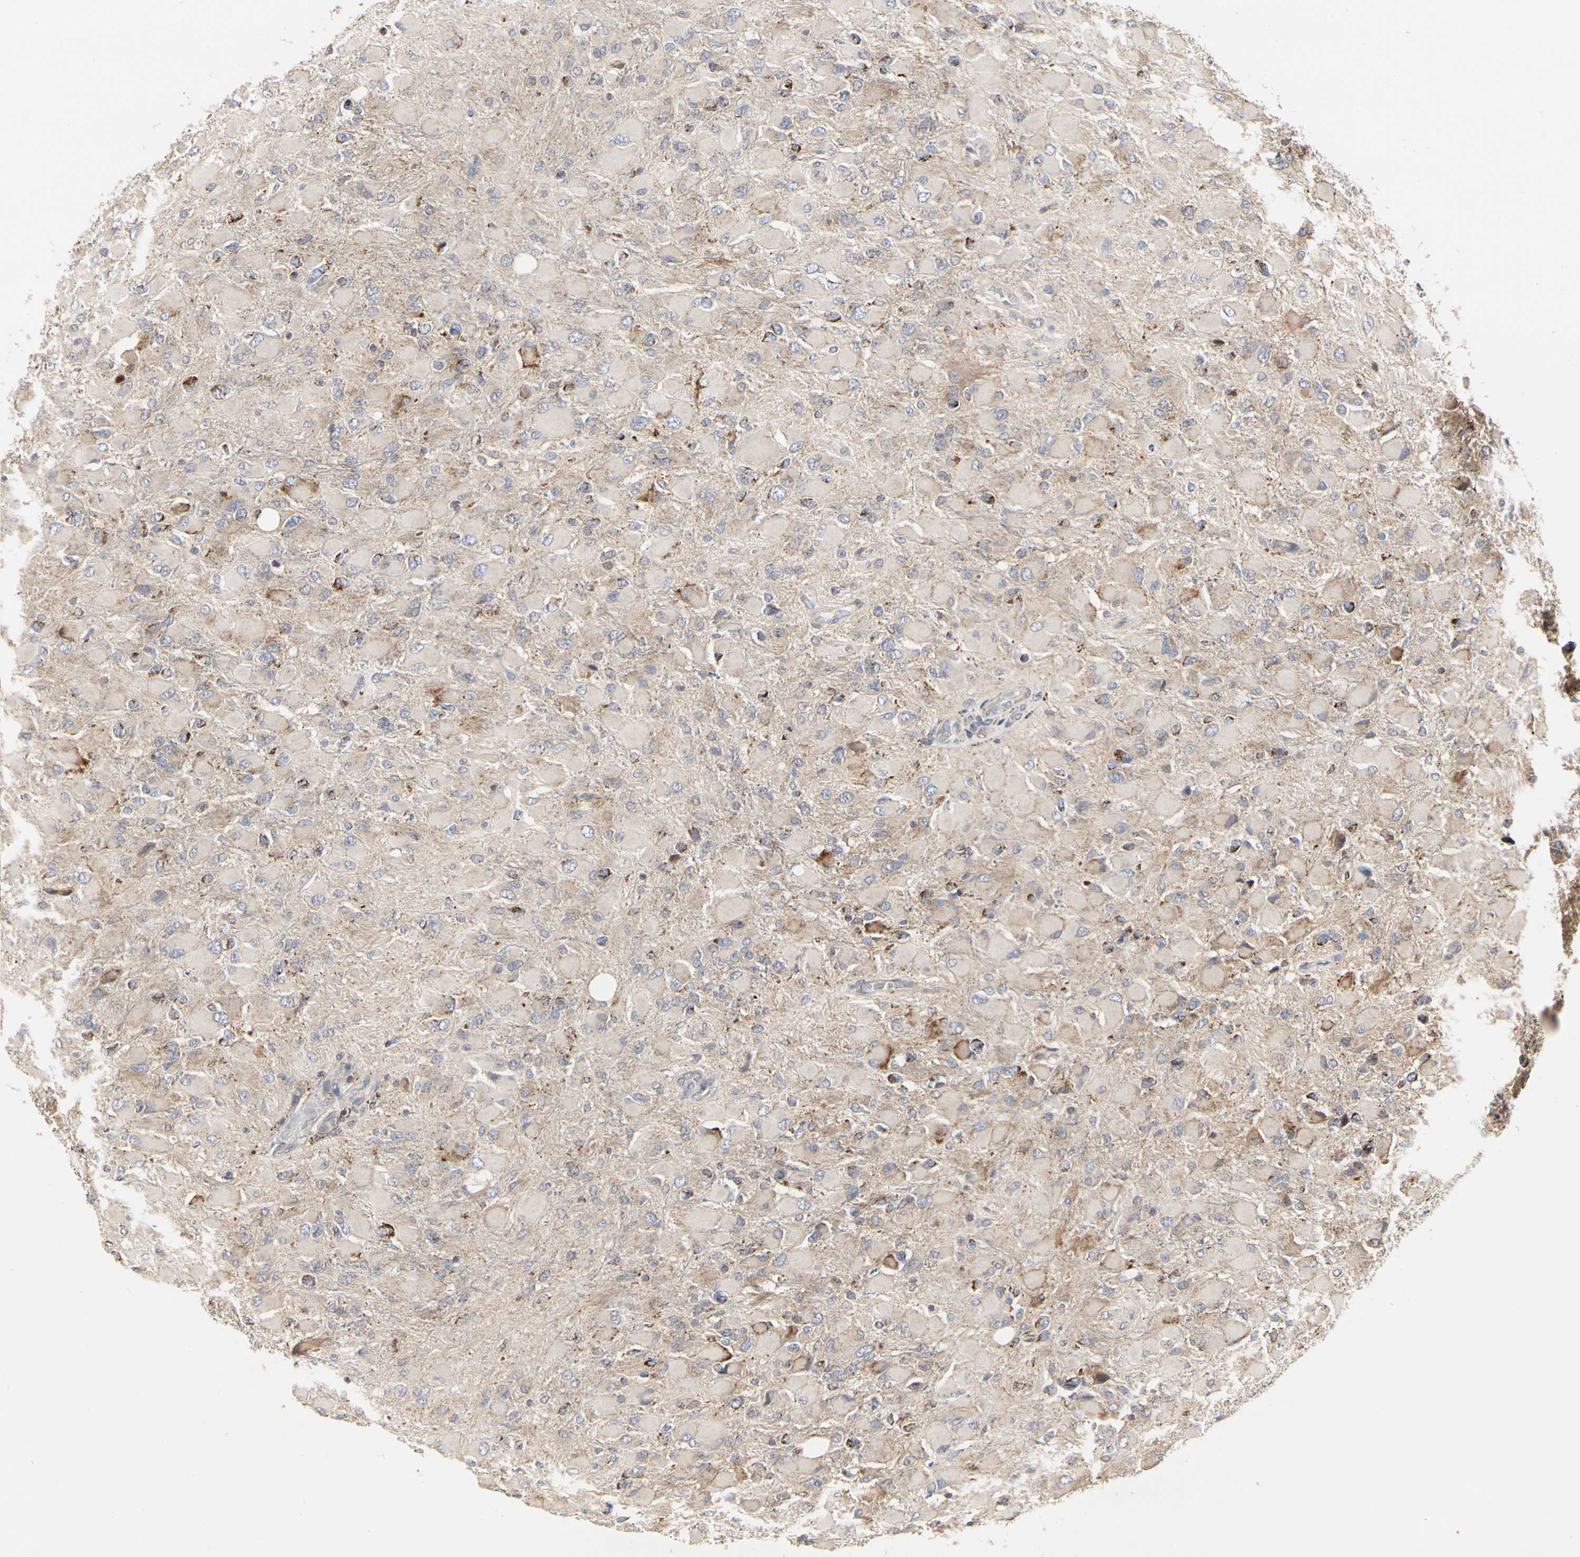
{"staining": {"intensity": "weak", "quantity": "<25%", "location": "cytoplasmic/membranous"}, "tissue": "glioma", "cell_type": "Tumor cells", "image_type": "cancer", "snomed": [{"axis": "morphology", "description": "Glioma, malignant, High grade"}, {"axis": "topography", "description": "Cerebral cortex"}], "caption": "A high-resolution histopathology image shows immunohistochemistry (IHC) staining of malignant glioma (high-grade), which exhibits no significant positivity in tumor cells. The staining is performed using DAB brown chromogen with nuclei counter-stained in using hematoxylin.", "gene": "TSKU", "patient": {"sex": "female", "age": 36}}